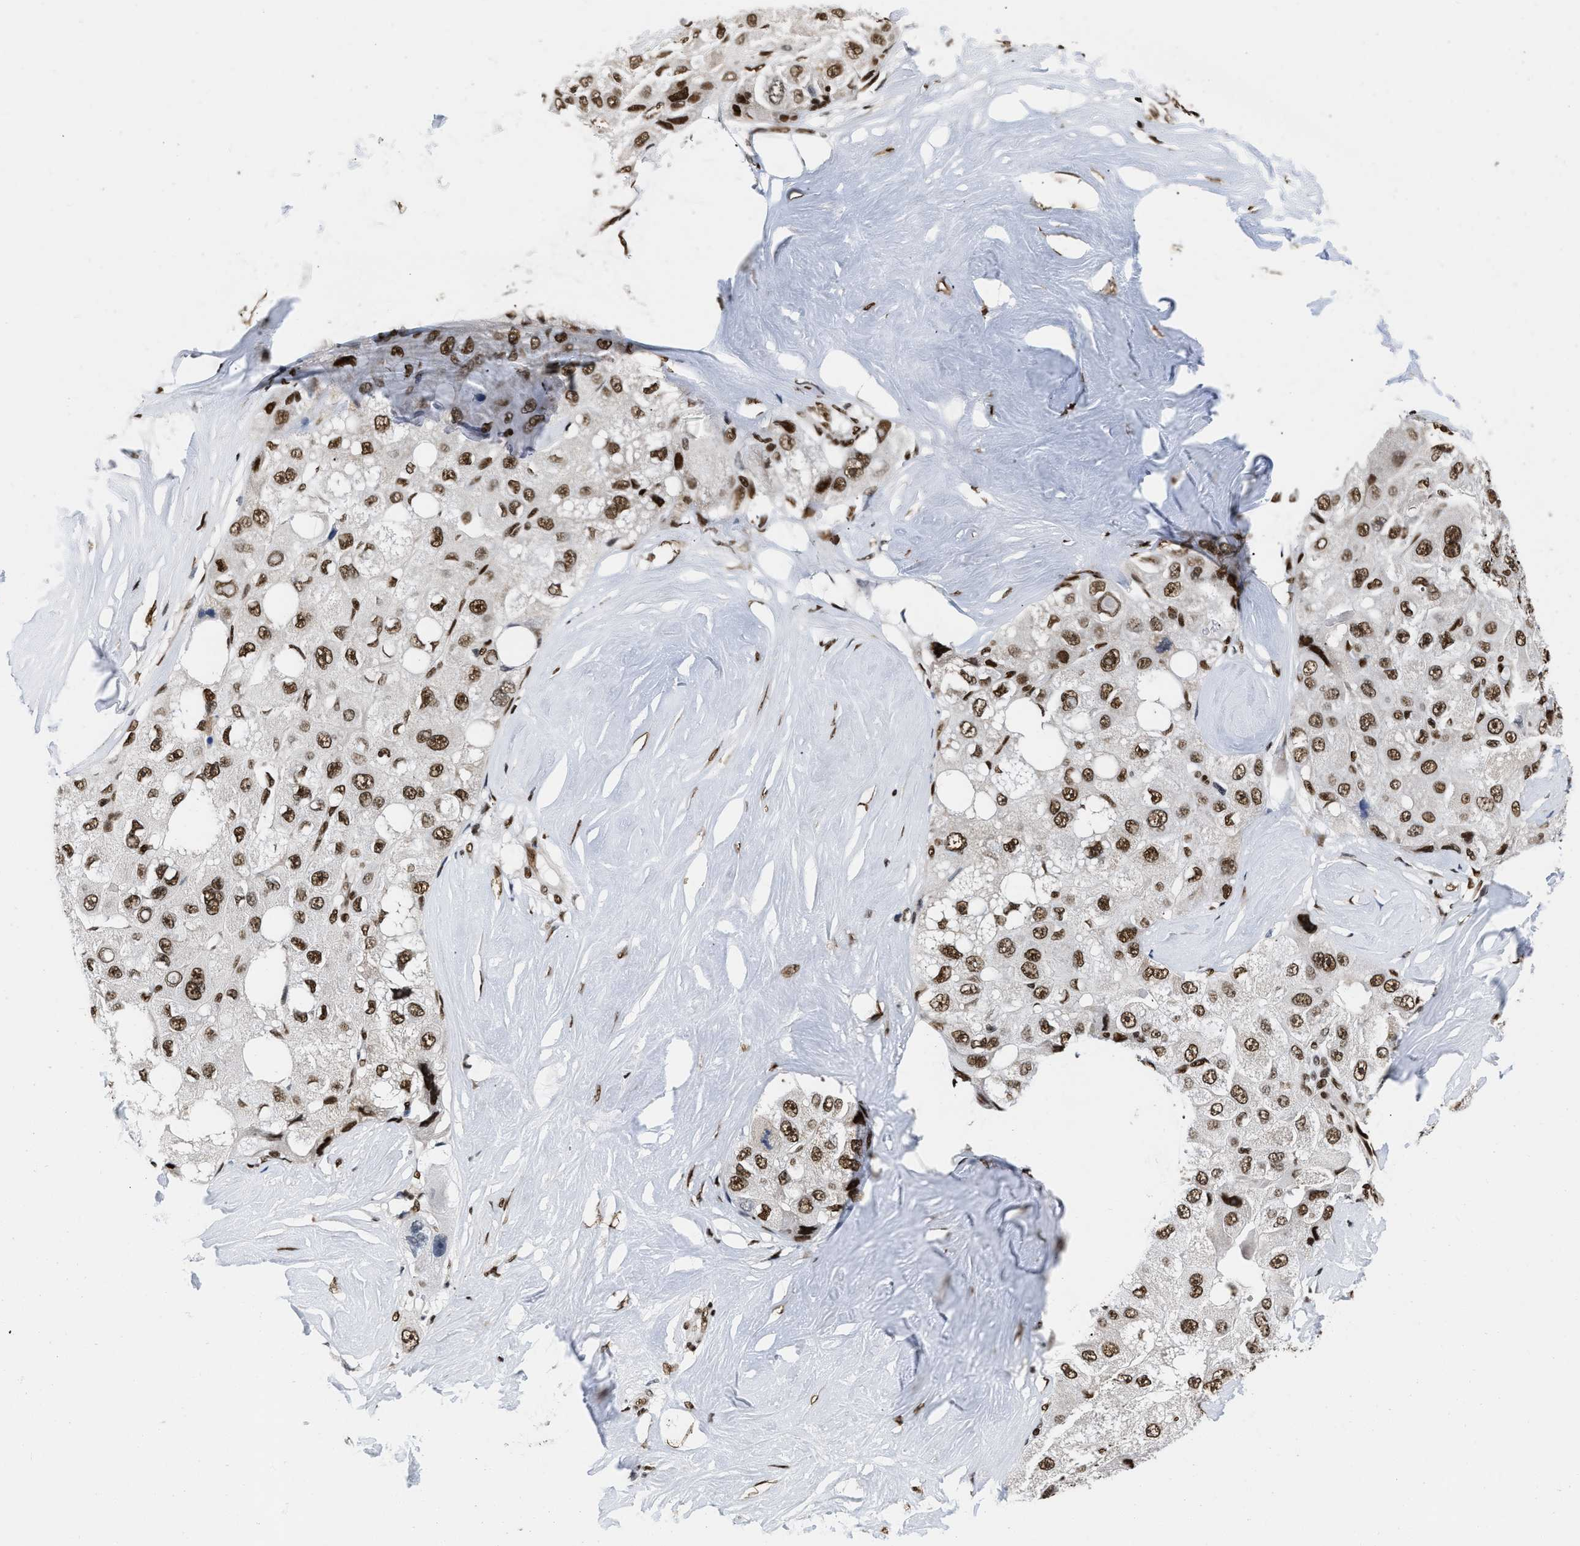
{"staining": {"intensity": "moderate", "quantity": ">75%", "location": "nuclear"}, "tissue": "liver cancer", "cell_type": "Tumor cells", "image_type": "cancer", "snomed": [{"axis": "morphology", "description": "Carcinoma, Hepatocellular, NOS"}, {"axis": "topography", "description": "Liver"}], "caption": "A brown stain labels moderate nuclear staining of a protein in human liver hepatocellular carcinoma tumor cells.", "gene": "CREB1", "patient": {"sex": "male", "age": 80}}